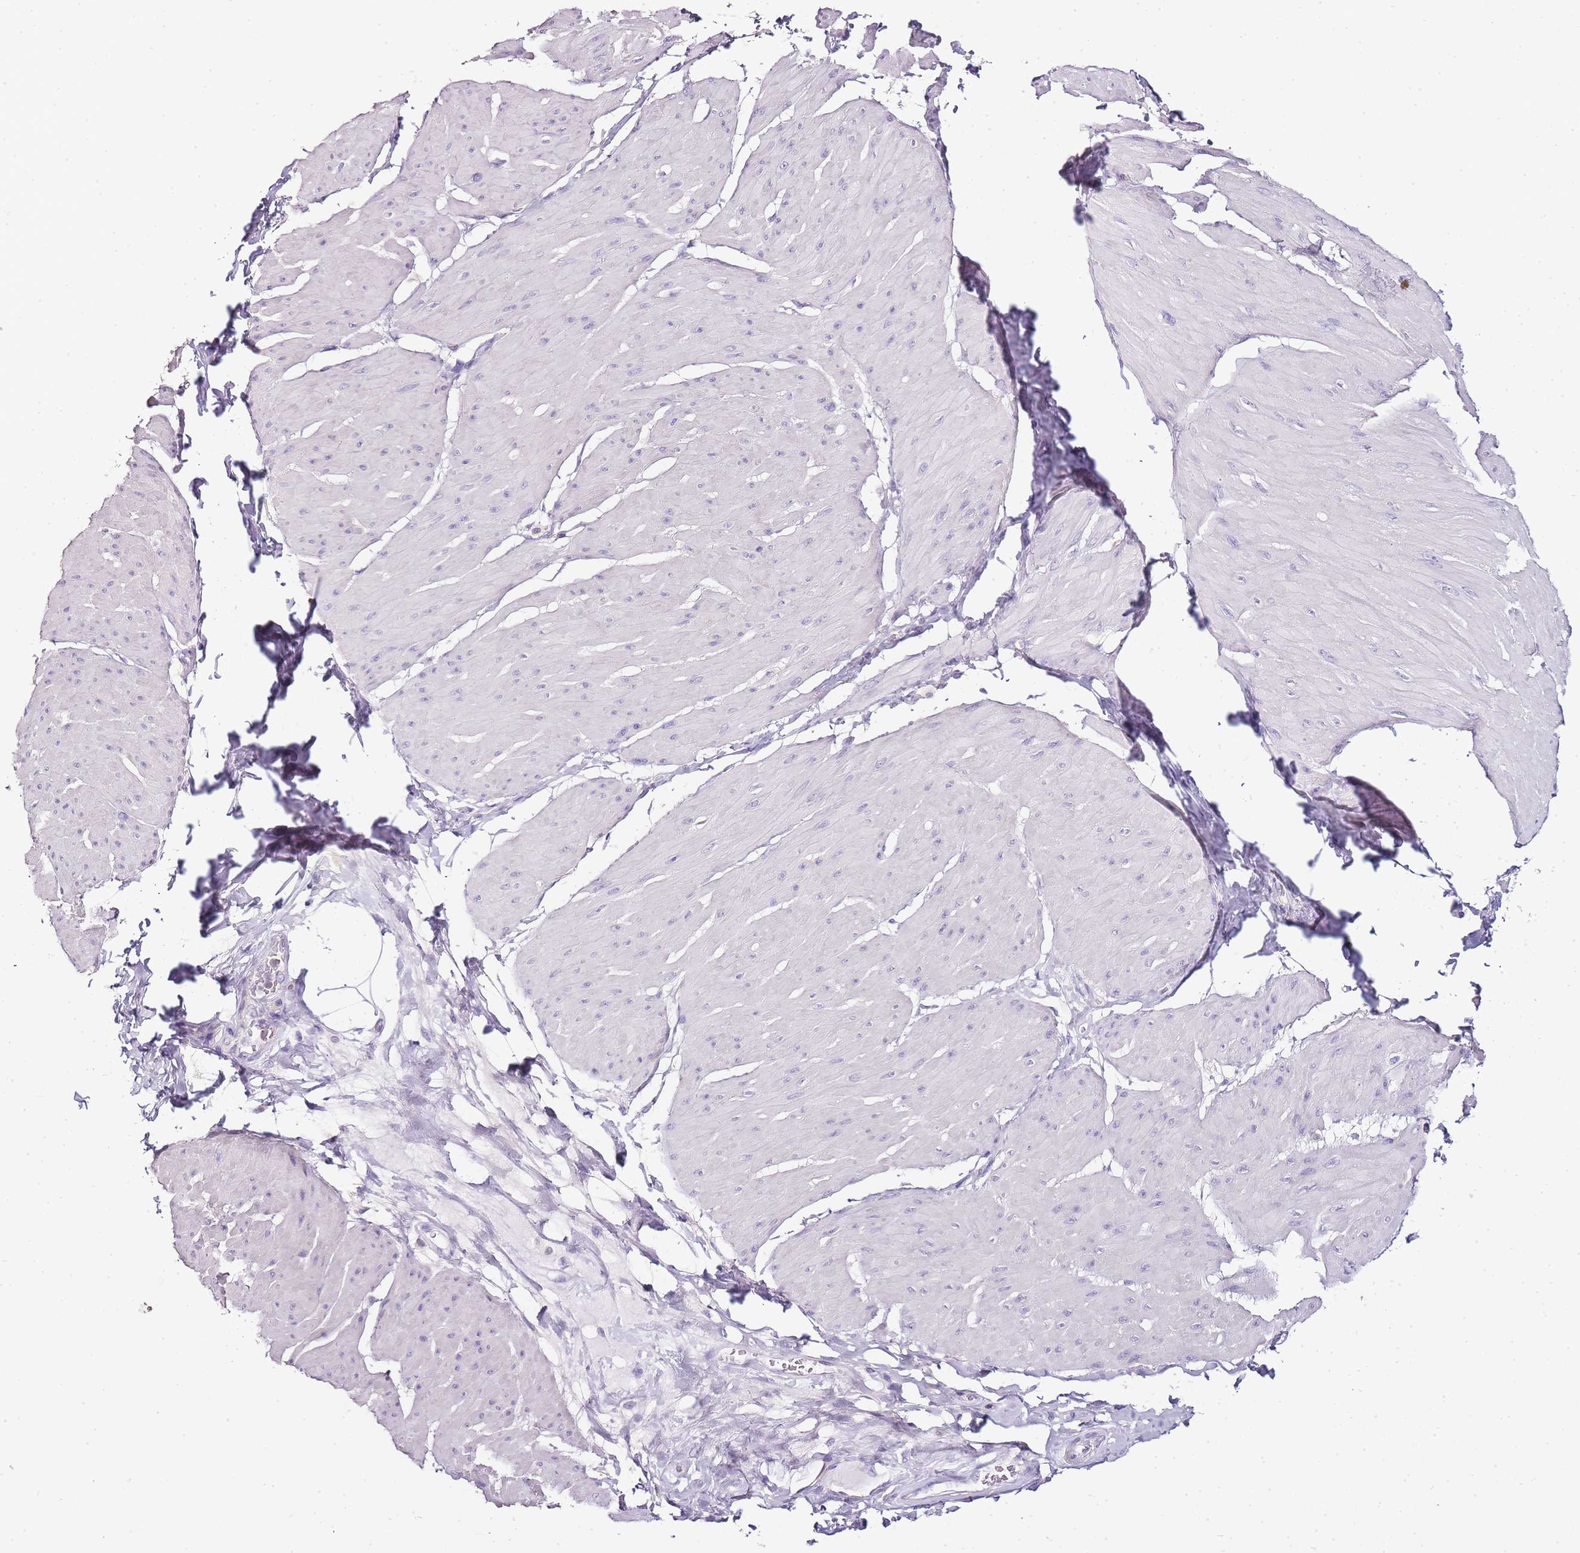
{"staining": {"intensity": "negative", "quantity": "none", "location": "none"}, "tissue": "smooth muscle", "cell_type": "Smooth muscle cells", "image_type": "normal", "snomed": [{"axis": "morphology", "description": "Urothelial carcinoma, High grade"}, {"axis": "topography", "description": "Urinary bladder"}], "caption": "A micrograph of smooth muscle stained for a protein shows no brown staining in smooth muscle cells. (DAB (3,3'-diaminobenzidine) immunohistochemistry (IHC), high magnification).", "gene": "ZBP1", "patient": {"sex": "male", "age": 46}}